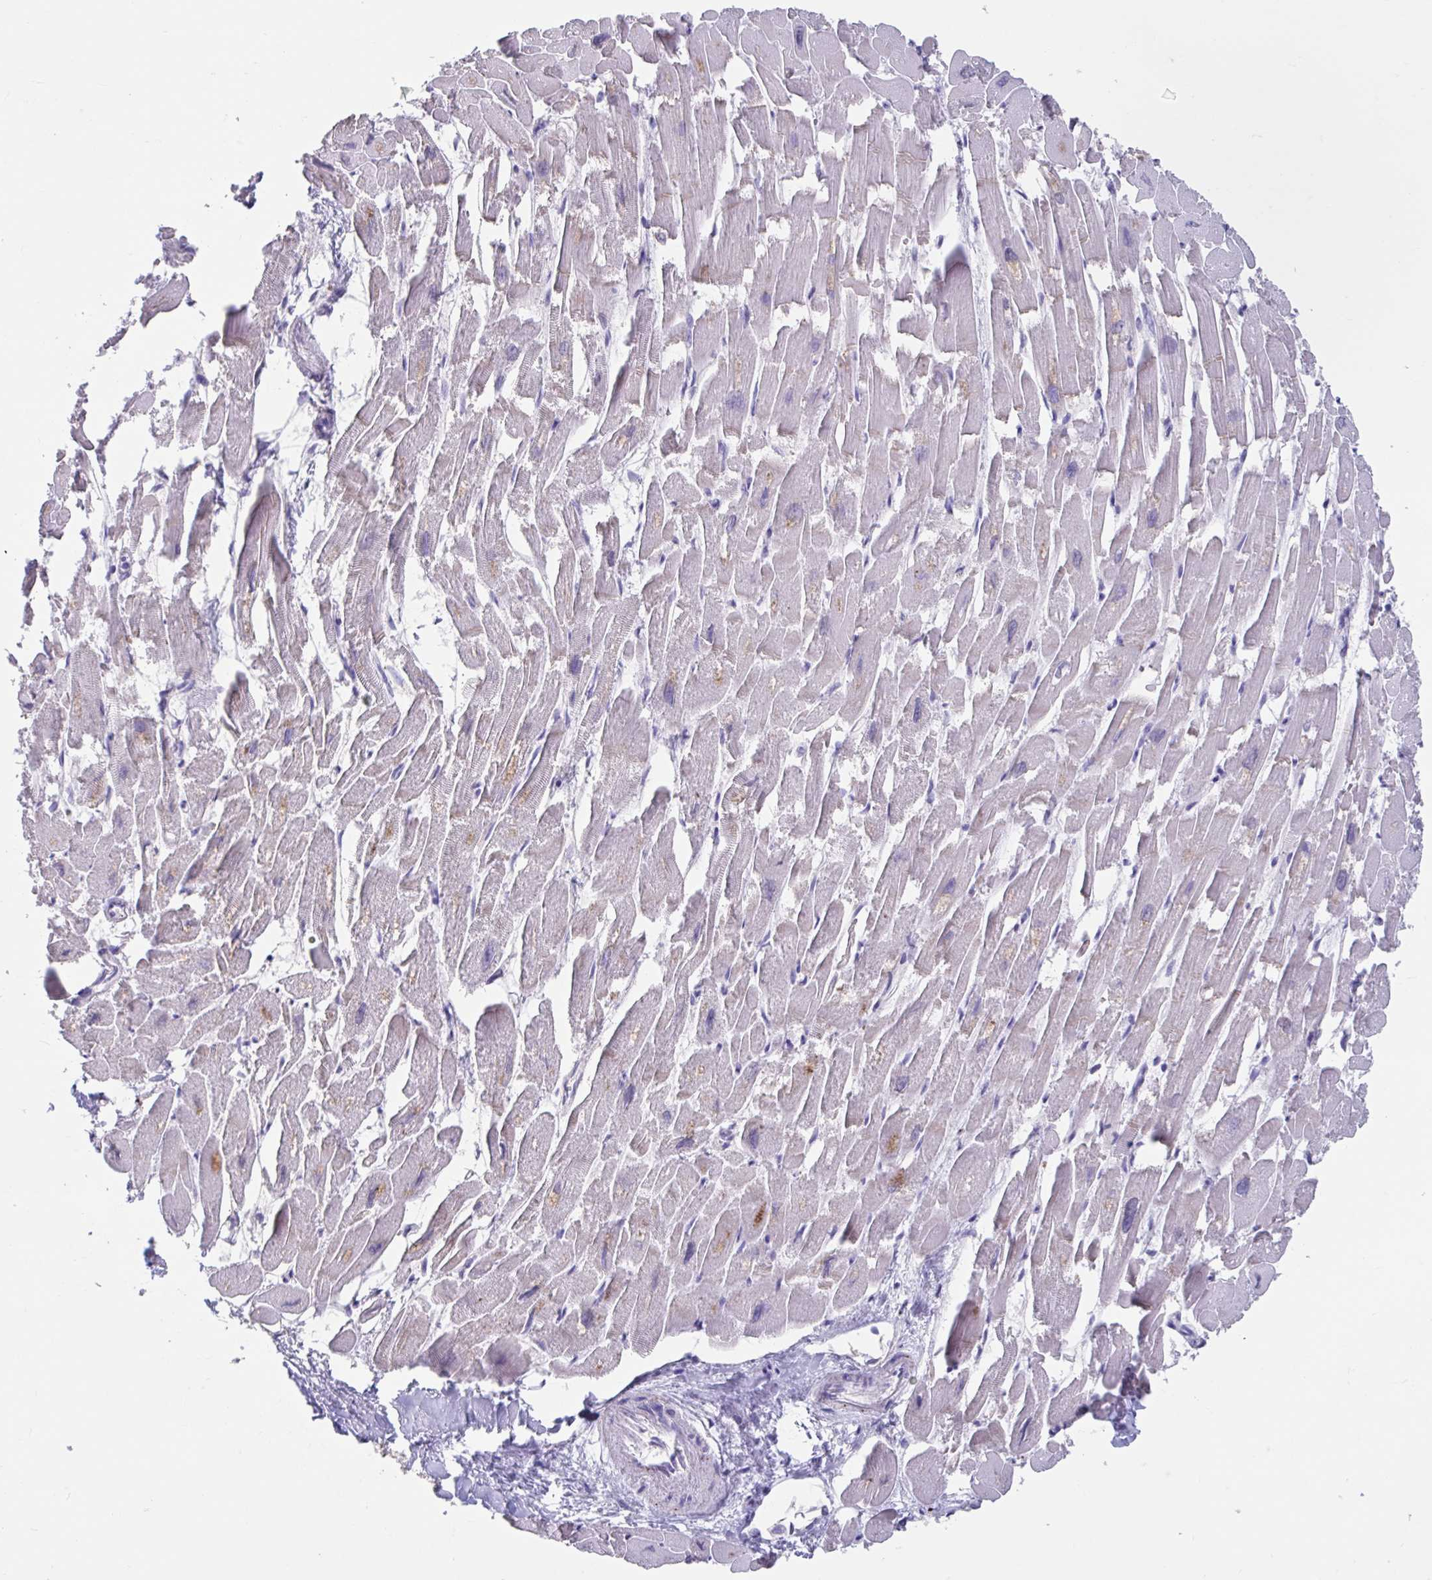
{"staining": {"intensity": "moderate", "quantity": "<25%", "location": "cytoplasmic/membranous"}, "tissue": "heart muscle", "cell_type": "Cardiomyocytes", "image_type": "normal", "snomed": [{"axis": "morphology", "description": "Normal tissue, NOS"}, {"axis": "topography", "description": "Heart"}], "caption": "Heart muscle stained for a protein (brown) exhibits moderate cytoplasmic/membranous positive positivity in about <25% of cardiomyocytes.", "gene": "GPR162", "patient": {"sex": "male", "age": 54}}